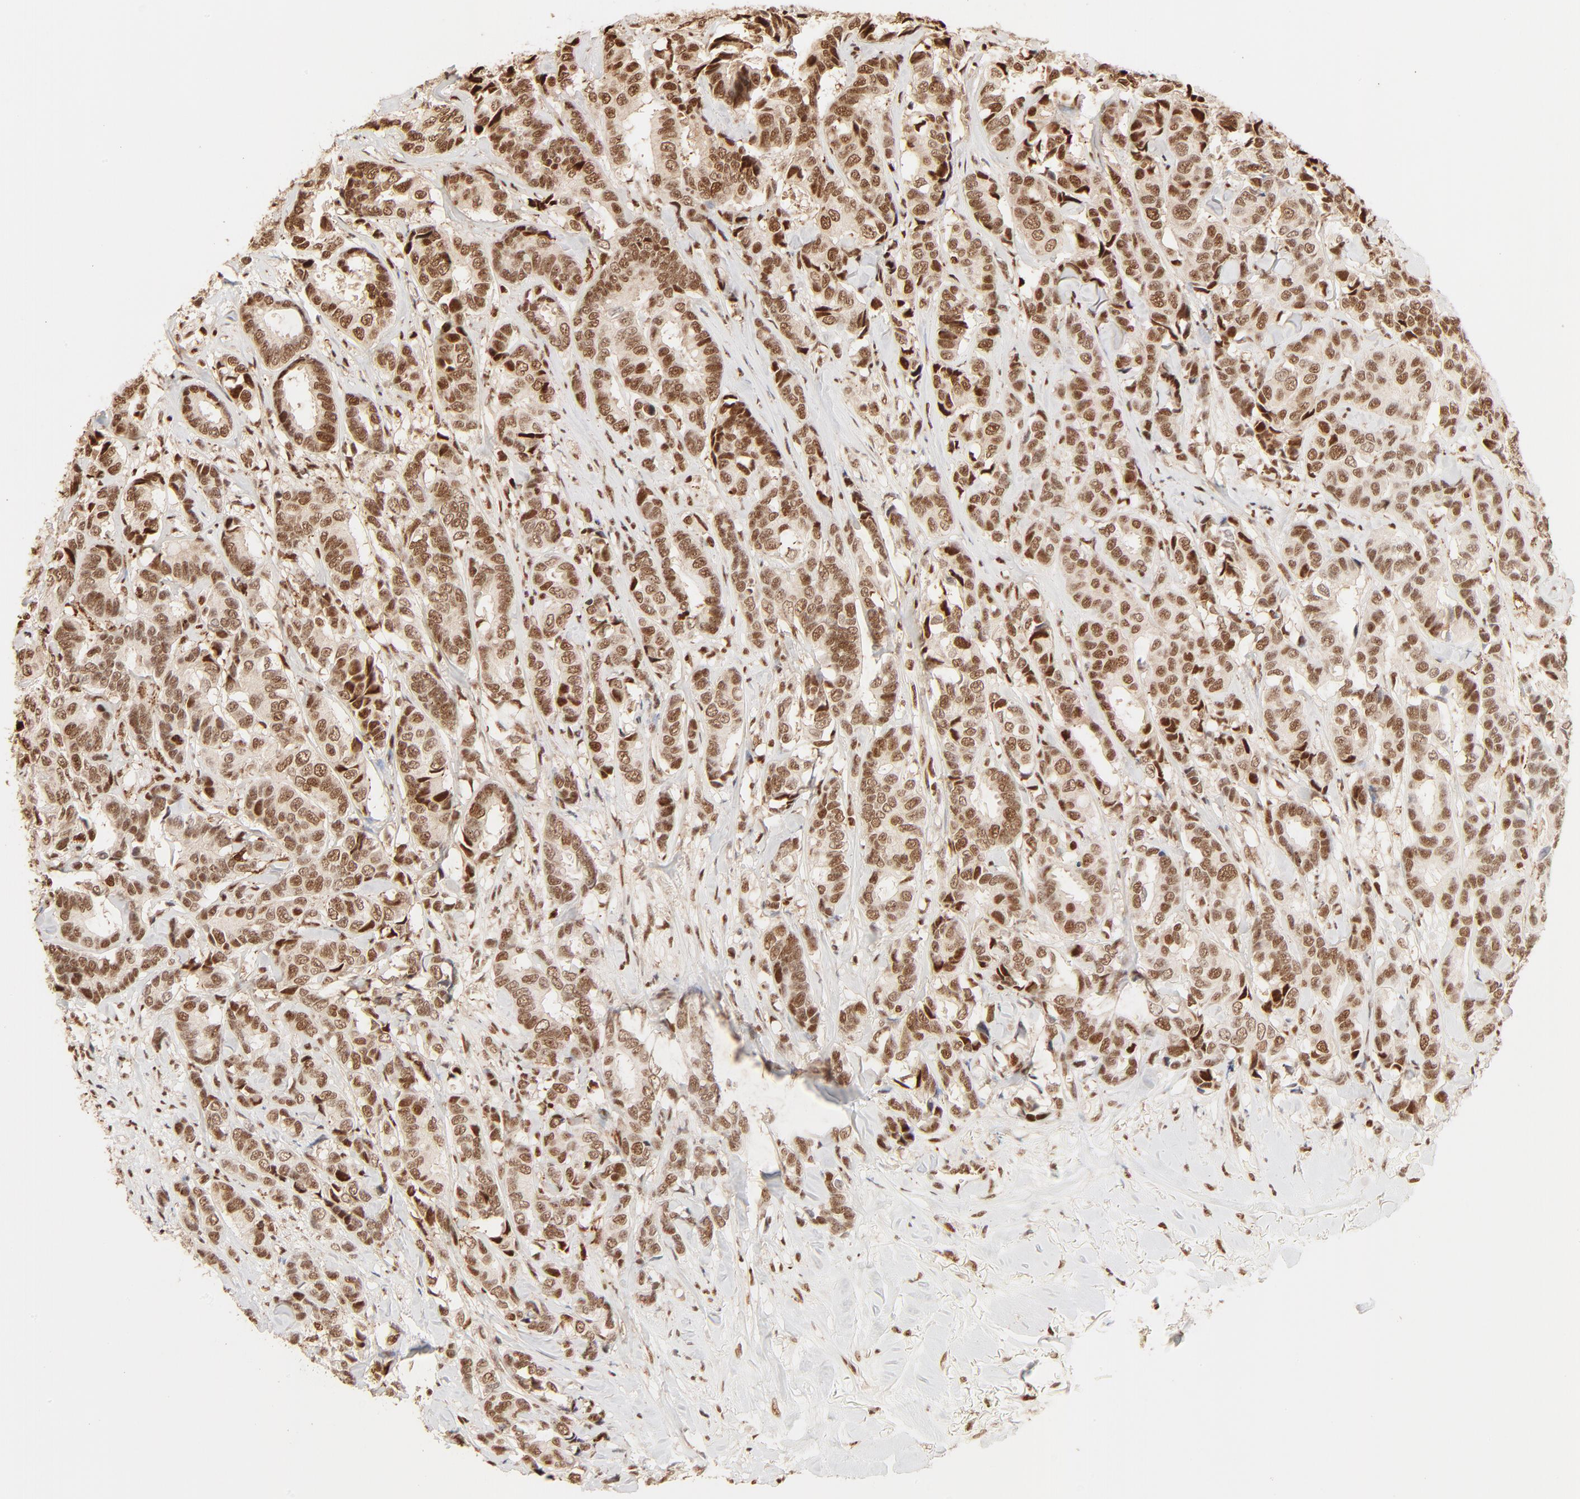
{"staining": {"intensity": "strong", "quantity": ">75%", "location": "nuclear"}, "tissue": "breast cancer", "cell_type": "Tumor cells", "image_type": "cancer", "snomed": [{"axis": "morphology", "description": "Duct carcinoma"}, {"axis": "topography", "description": "Breast"}], "caption": "Strong nuclear protein expression is present in about >75% of tumor cells in breast cancer.", "gene": "FAM50A", "patient": {"sex": "female", "age": 87}}